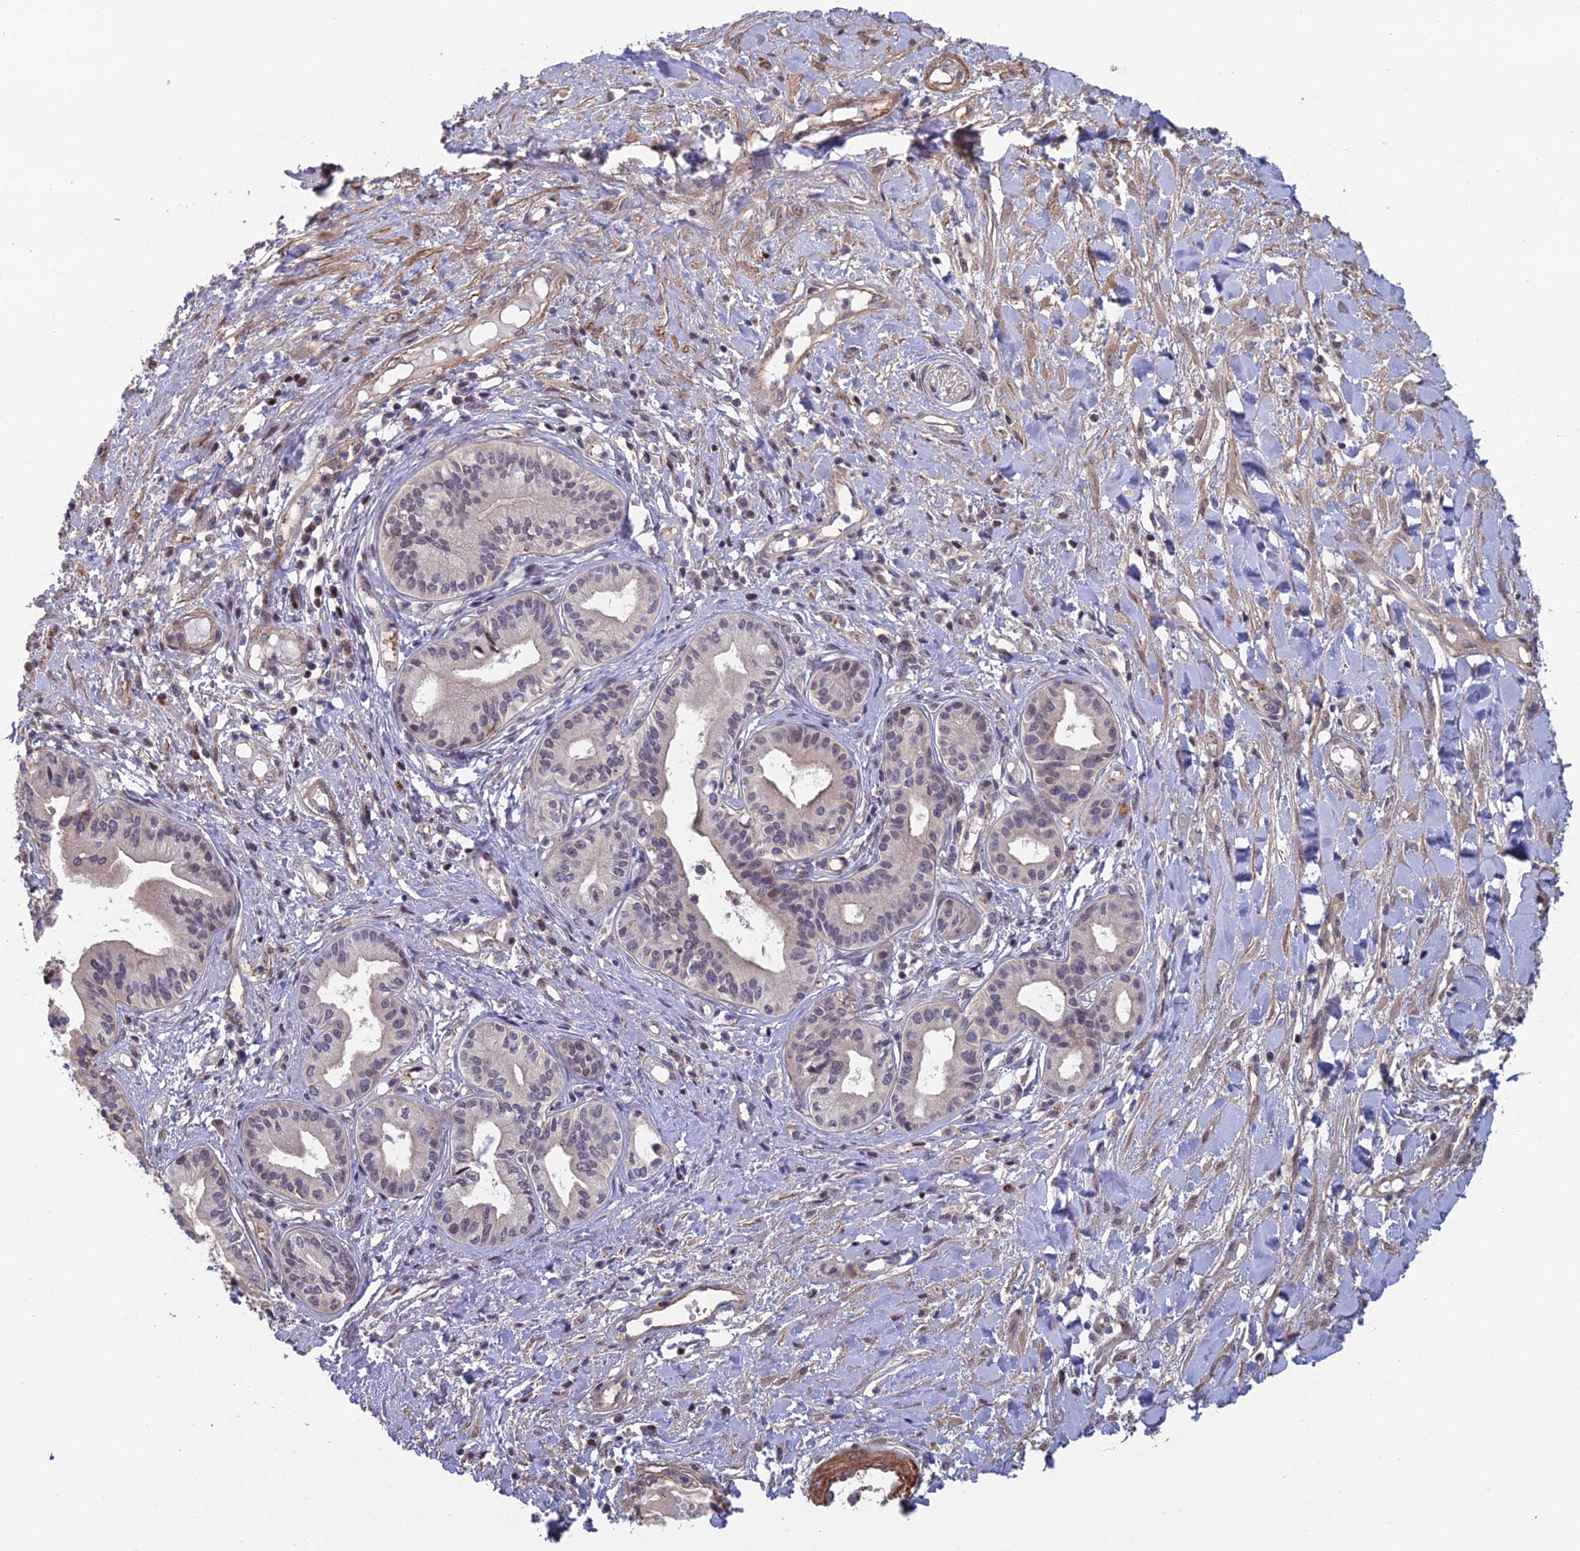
{"staining": {"intensity": "negative", "quantity": "none", "location": "none"}, "tissue": "pancreatic cancer", "cell_type": "Tumor cells", "image_type": "cancer", "snomed": [{"axis": "morphology", "description": "Adenocarcinoma, NOS"}, {"axis": "topography", "description": "Pancreas"}], "caption": "Protein analysis of pancreatic adenocarcinoma demonstrates no significant expression in tumor cells.", "gene": "CCDC183", "patient": {"sex": "female", "age": 50}}